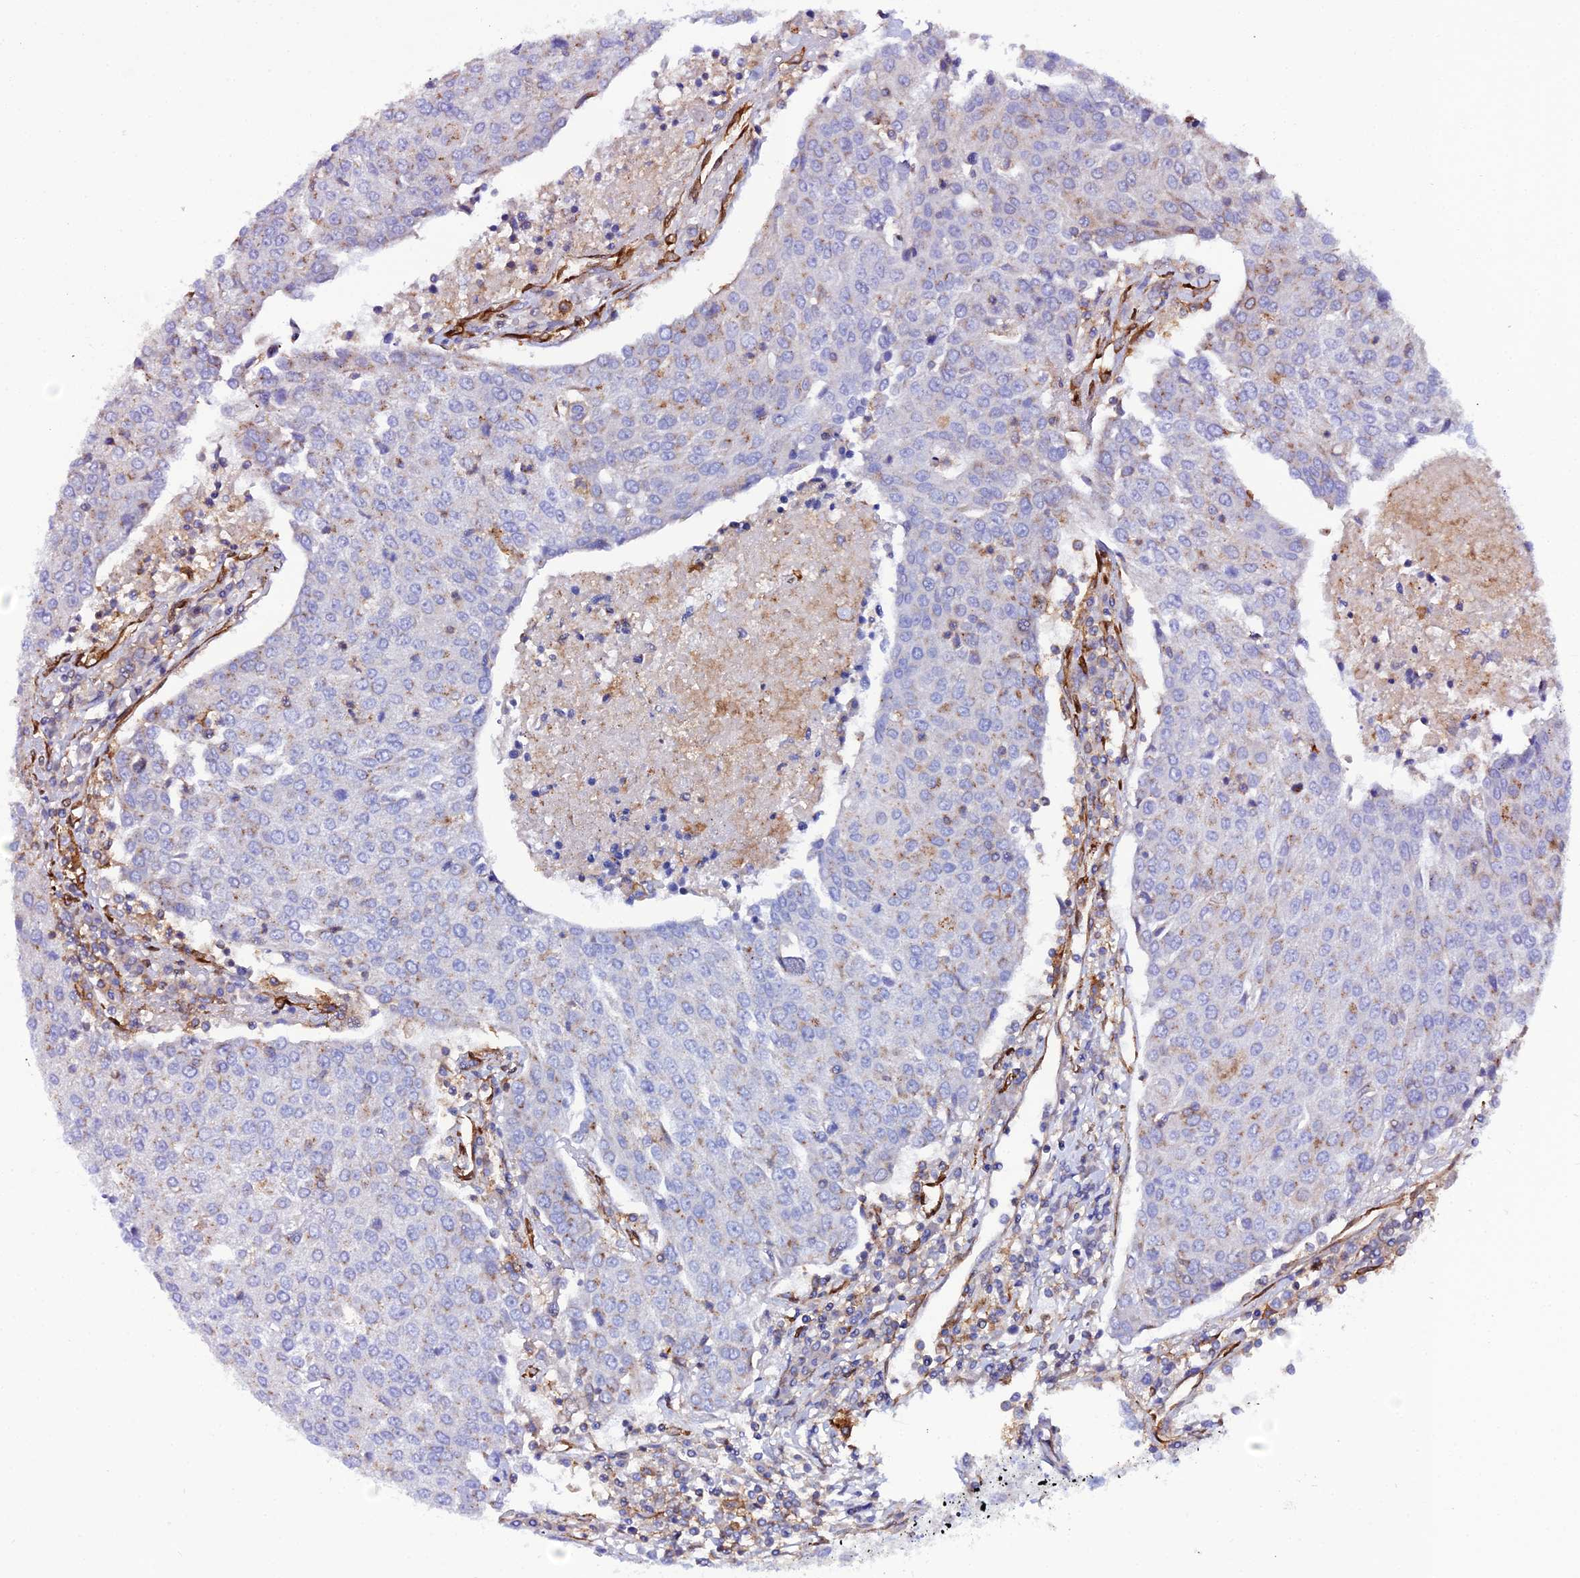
{"staining": {"intensity": "negative", "quantity": "none", "location": "none"}, "tissue": "urothelial cancer", "cell_type": "Tumor cells", "image_type": "cancer", "snomed": [{"axis": "morphology", "description": "Urothelial carcinoma, High grade"}, {"axis": "topography", "description": "Urinary bladder"}], "caption": "High magnification brightfield microscopy of urothelial carcinoma (high-grade) stained with DAB (brown) and counterstained with hematoxylin (blue): tumor cells show no significant staining.", "gene": "TRPV2", "patient": {"sex": "female", "age": 85}}